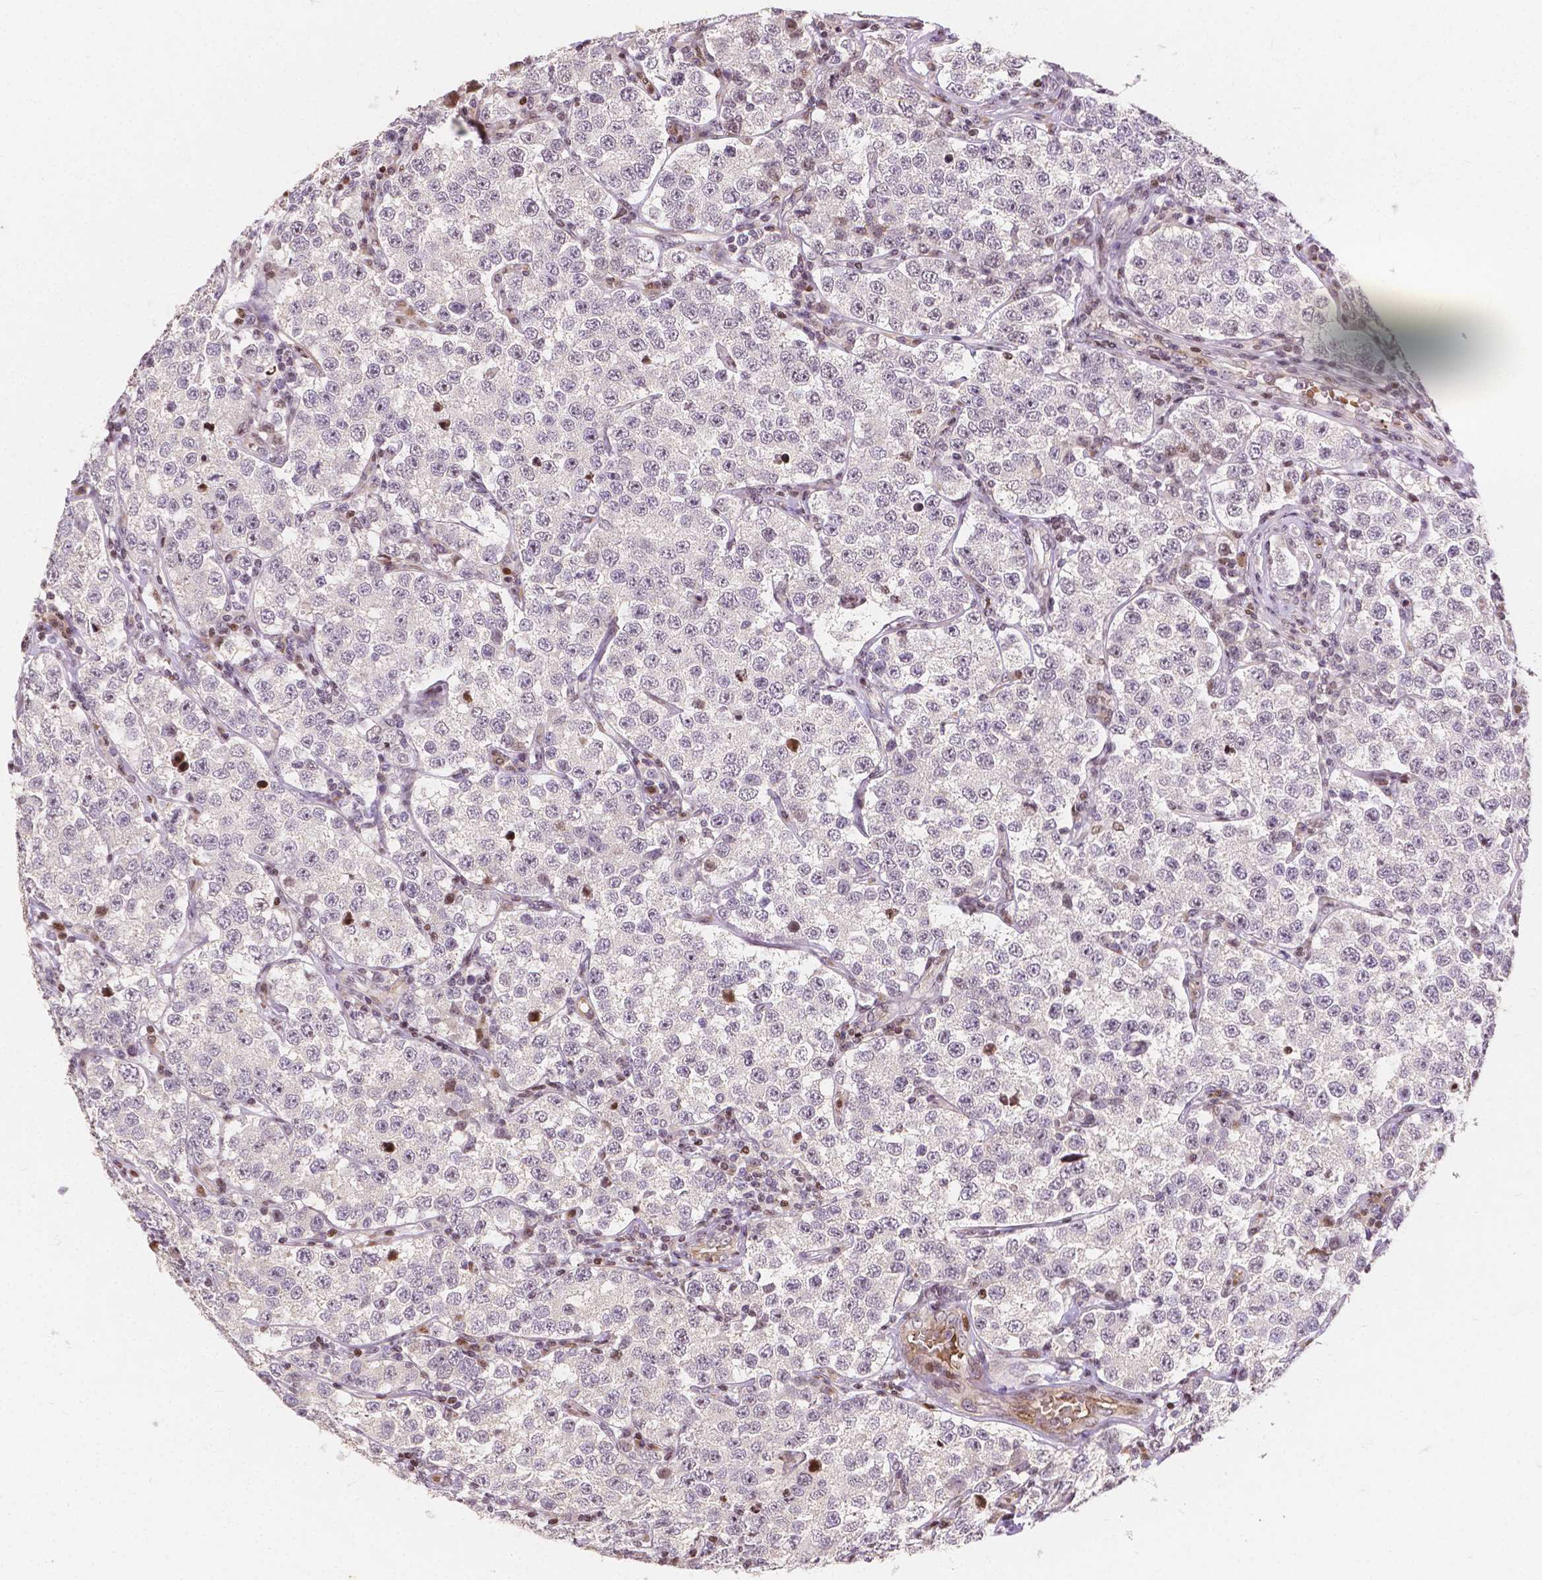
{"staining": {"intensity": "negative", "quantity": "none", "location": "none"}, "tissue": "testis cancer", "cell_type": "Tumor cells", "image_type": "cancer", "snomed": [{"axis": "morphology", "description": "Seminoma, NOS"}, {"axis": "topography", "description": "Testis"}], "caption": "Immunohistochemistry (IHC) of human seminoma (testis) exhibits no positivity in tumor cells.", "gene": "PTPN18", "patient": {"sex": "male", "age": 34}}